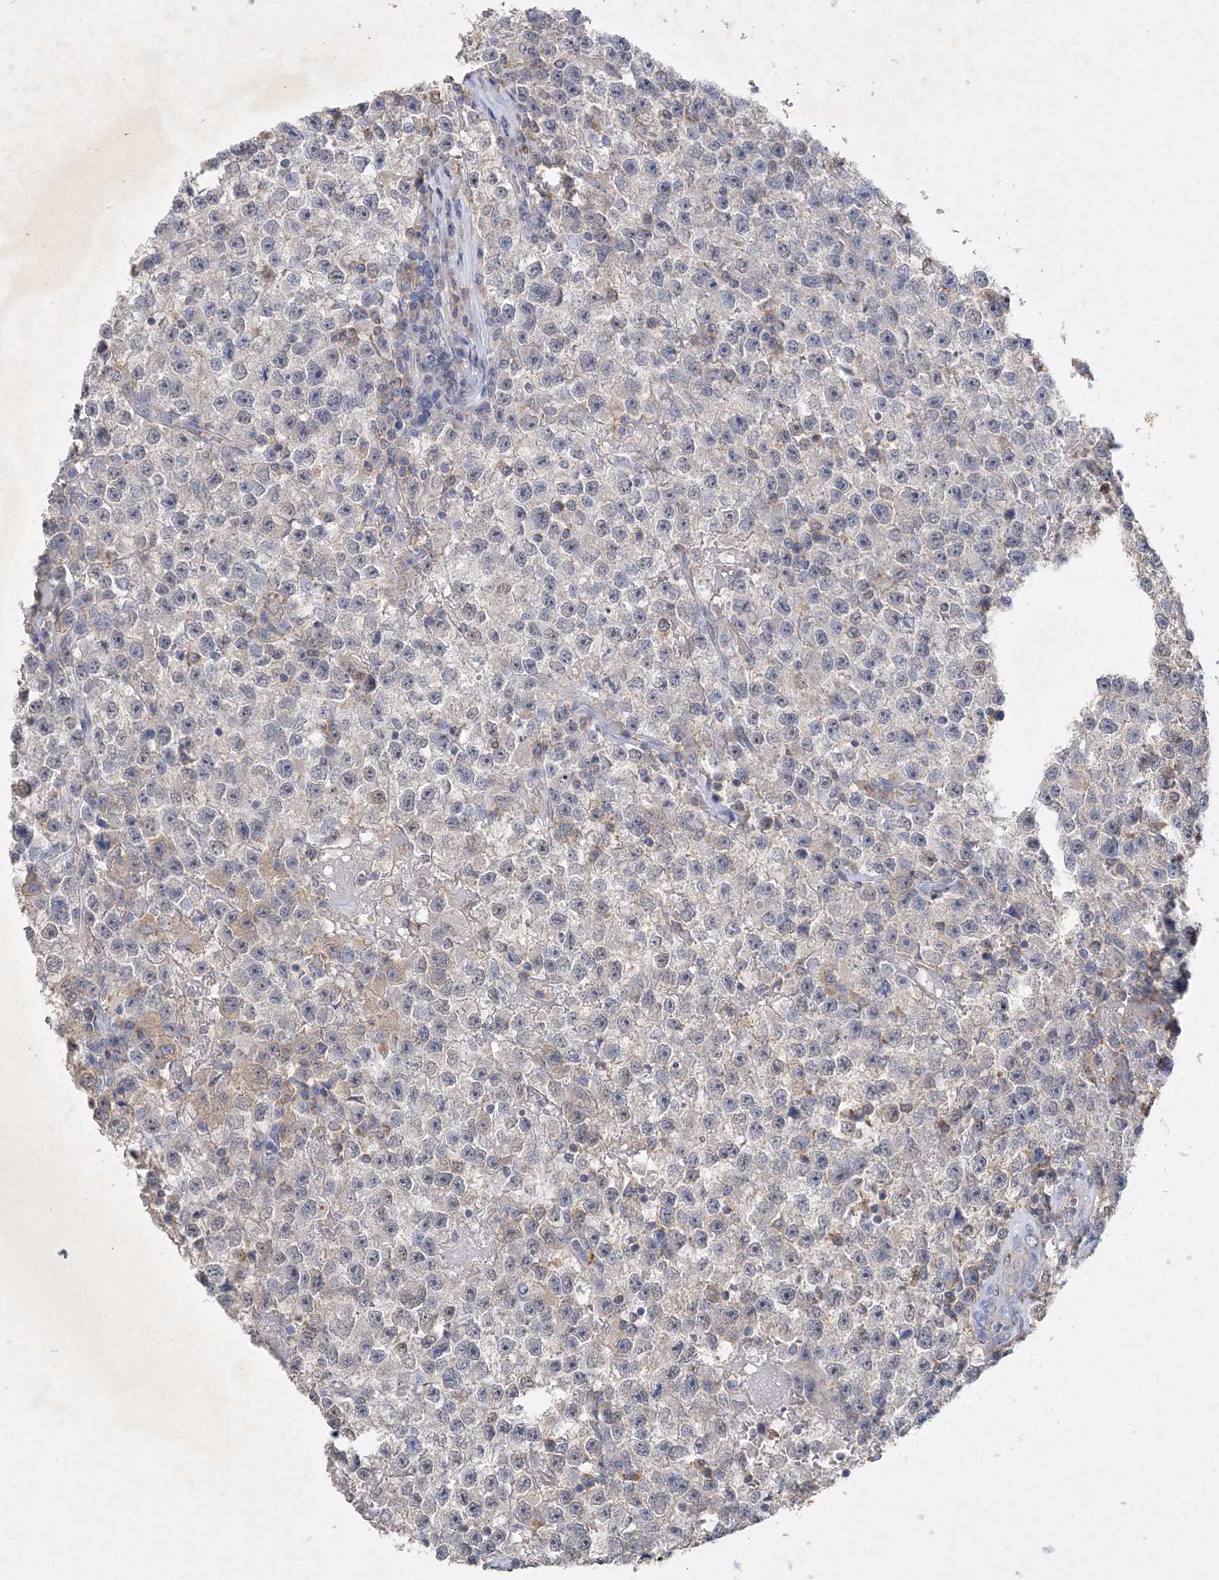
{"staining": {"intensity": "negative", "quantity": "none", "location": "none"}, "tissue": "testis cancer", "cell_type": "Tumor cells", "image_type": "cancer", "snomed": [{"axis": "morphology", "description": "Seminoma, NOS"}, {"axis": "topography", "description": "Testis"}], "caption": "The micrograph displays no significant positivity in tumor cells of seminoma (testis).", "gene": "C11orf58", "patient": {"sex": "male", "age": 22}}